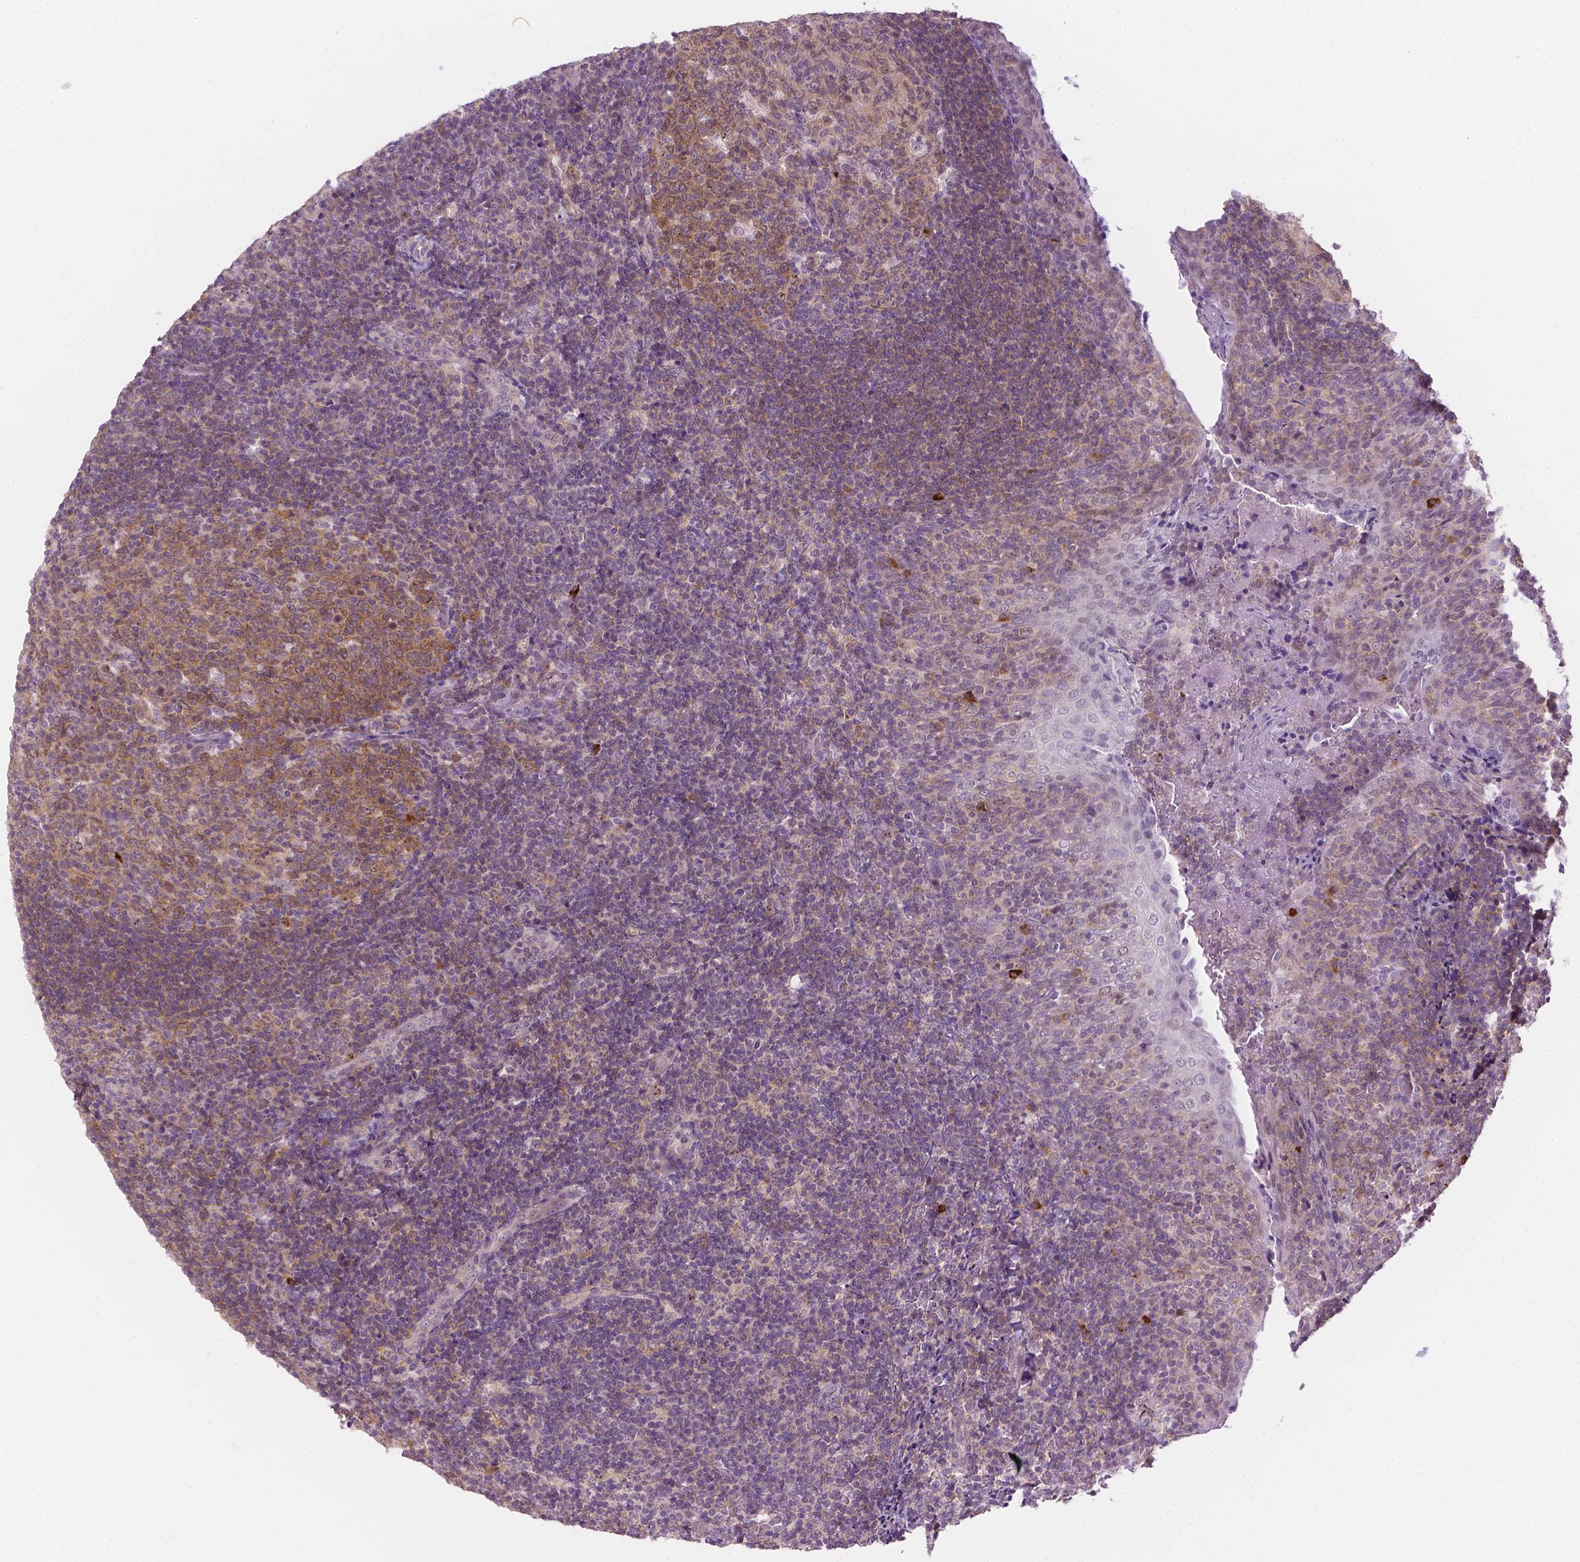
{"staining": {"intensity": "moderate", "quantity": "25%-75%", "location": "cytoplasmic/membranous"}, "tissue": "tonsil", "cell_type": "Germinal center cells", "image_type": "normal", "snomed": [{"axis": "morphology", "description": "Normal tissue, NOS"}, {"axis": "topography", "description": "Tonsil"}], "caption": "Protein analysis of unremarkable tonsil displays moderate cytoplasmic/membranous positivity in about 25%-75% of germinal center cells. The staining is performed using DAB brown chromogen to label protein expression. The nuclei are counter-stained blue using hematoxylin.", "gene": "DENND4A", "patient": {"sex": "female", "age": 10}}